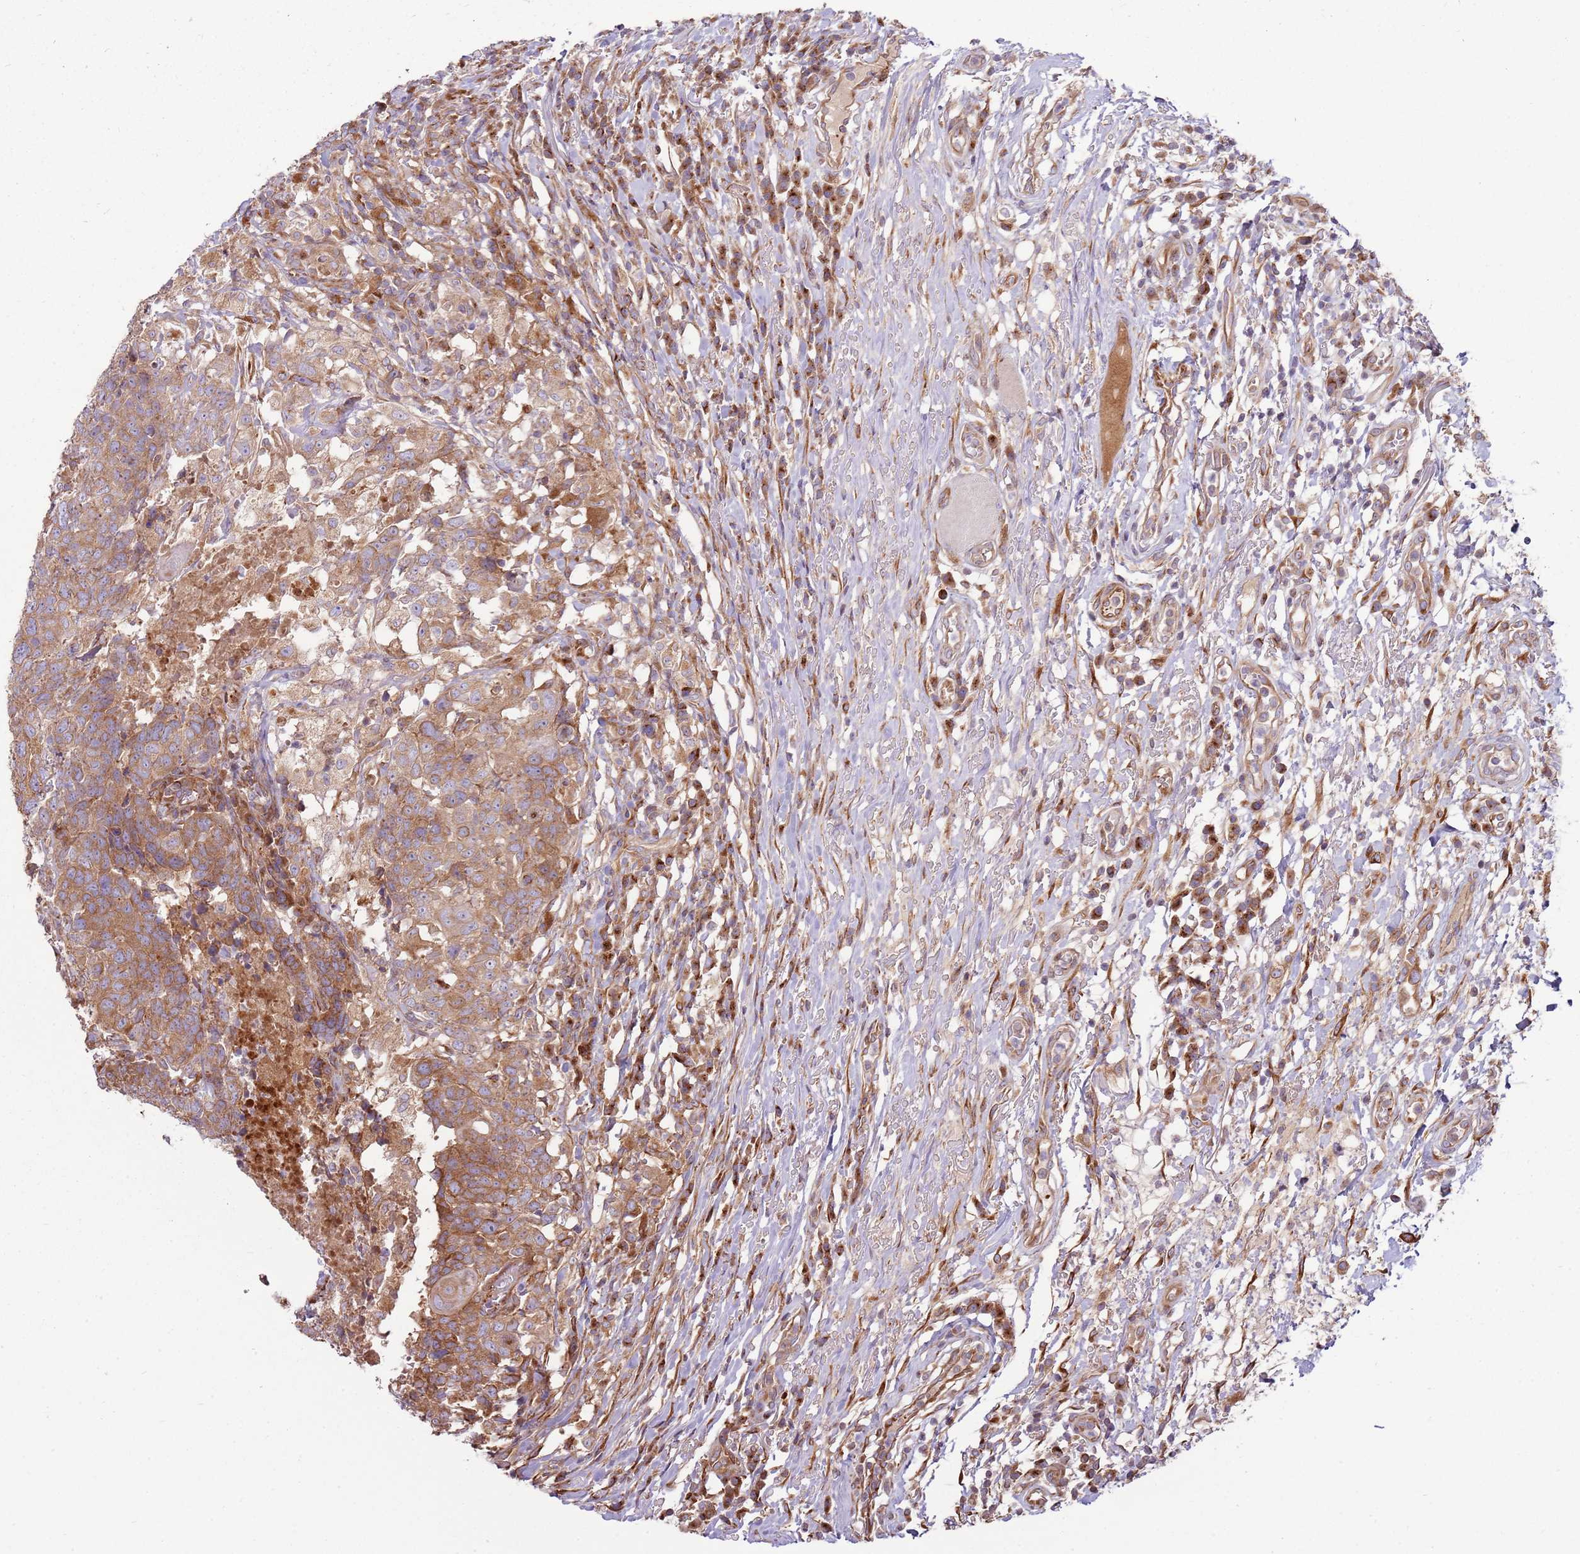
{"staining": {"intensity": "moderate", "quantity": ">75%", "location": "cytoplasmic/membranous"}, "tissue": "head and neck cancer", "cell_type": "Tumor cells", "image_type": "cancer", "snomed": [{"axis": "morphology", "description": "Normal tissue, NOS"}, {"axis": "morphology", "description": "Squamous cell carcinoma, NOS"}, {"axis": "topography", "description": "Skeletal muscle"}, {"axis": "topography", "description": "Vascular tissue"}, {"axis": "topography", "description": "Peripheral nerve tissue"}, {"axis": "topography", "description": "Head-Neck"}], "caption": "Squamous cell carcinoma (head and neck) was stained to show a protein in brown. There is medium levels of moderate cytoplasmic/membranous positivity in about >75% of tumor cells.", "gene": "EMC1", "patient": {"sex": "male", "age": 66}}